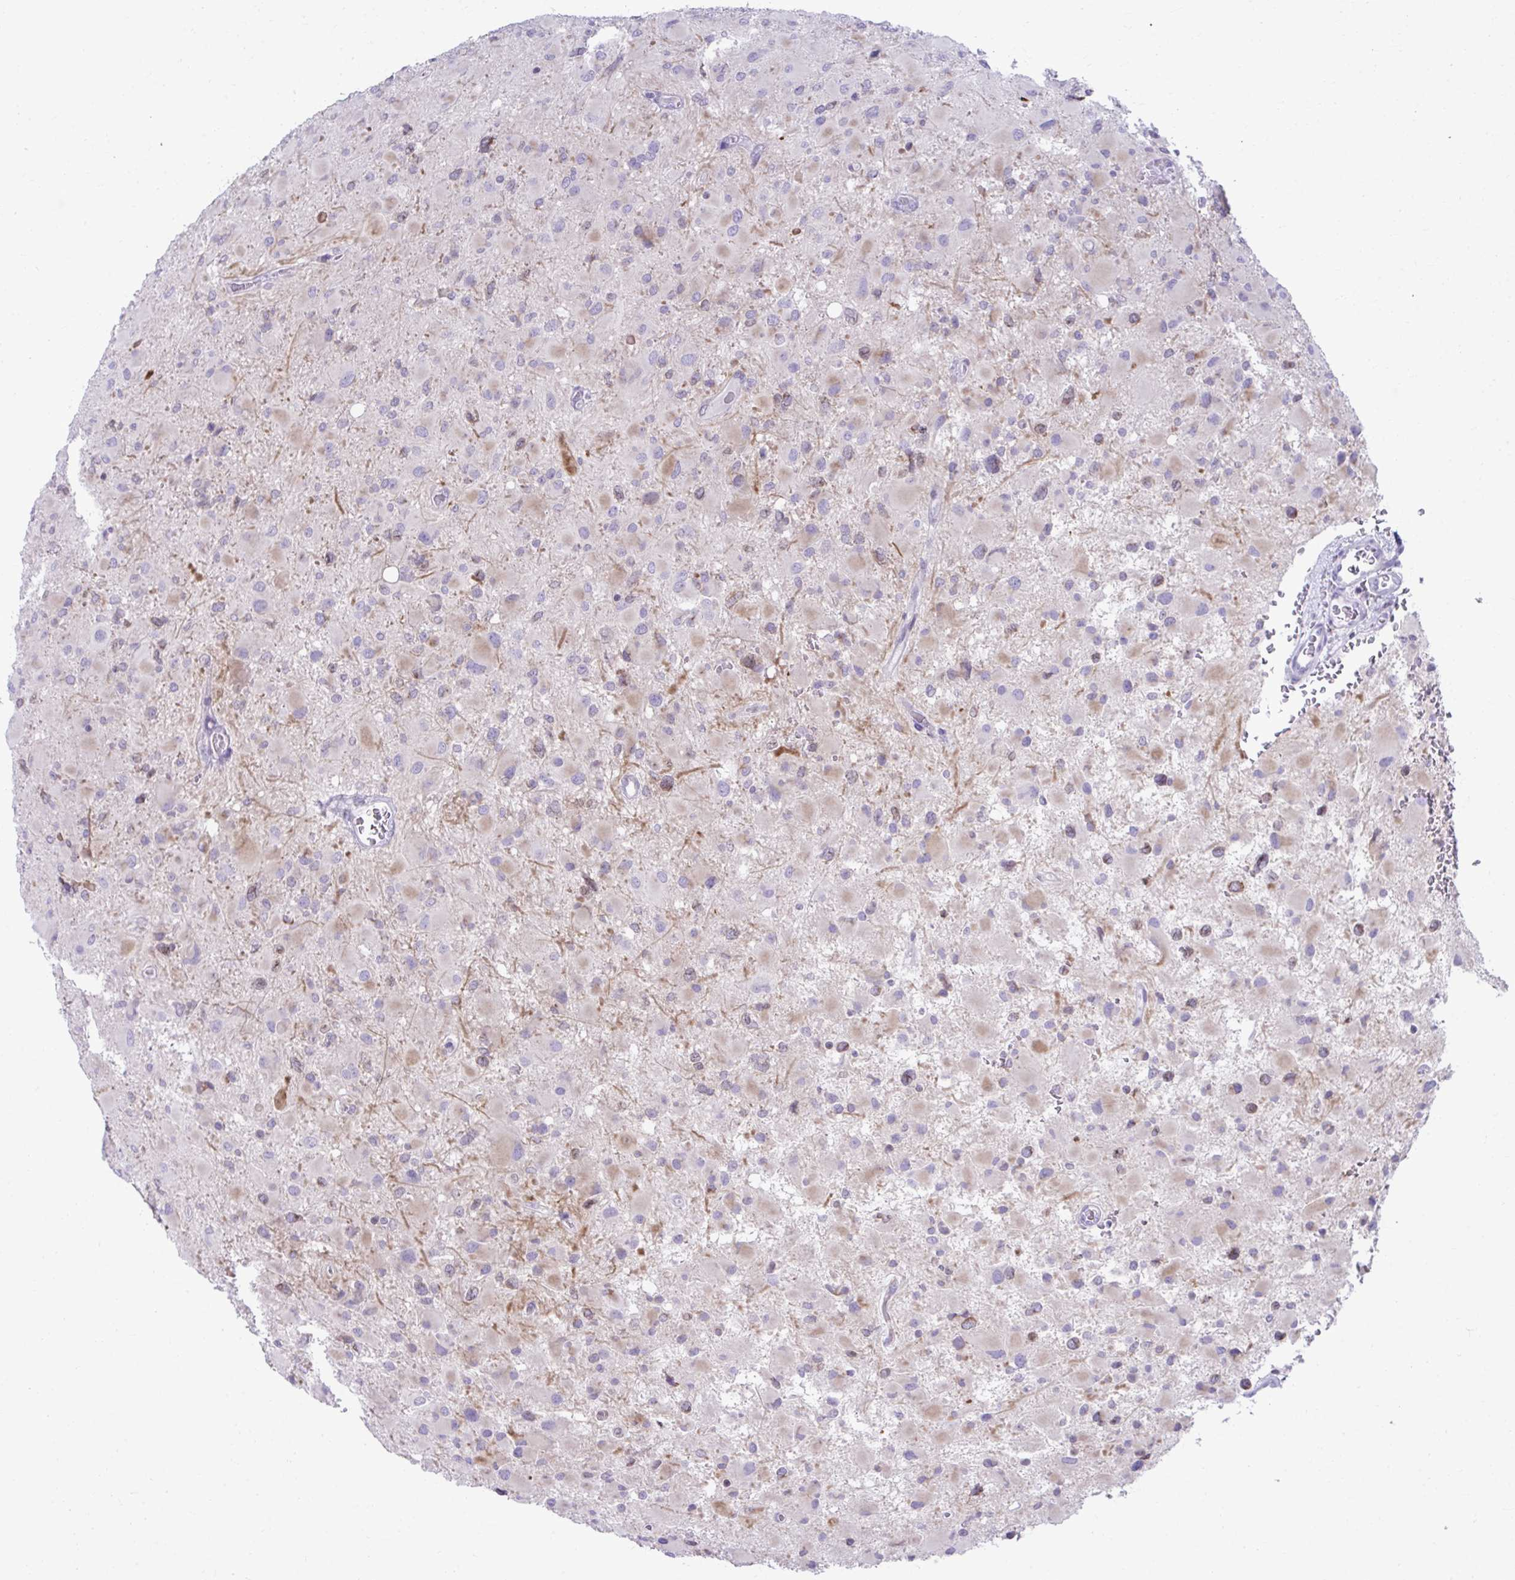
{"staining": {"intensity": "weak", "quantity": "25%-75%", "location": "cytoplasmic/membranous"}, "tissue": "glioma", "cell_type": "Tumor cells", "image_type": "cancer", "snomed": [{"axis": "morphology", "description": "Glioma, malignant, High grade"}, {"axis": "topography", "description": "Cerebral cortex"}], "caption": "High-power microscopy captured an IHC photomicrograph of malignant glioma (high-grade), revealing weak cytoplasmic/membranous positivity in about 25%-75% of tumor cells.", "gene": "OR7A5", "patient": {"sex": "female", "age": 36}}